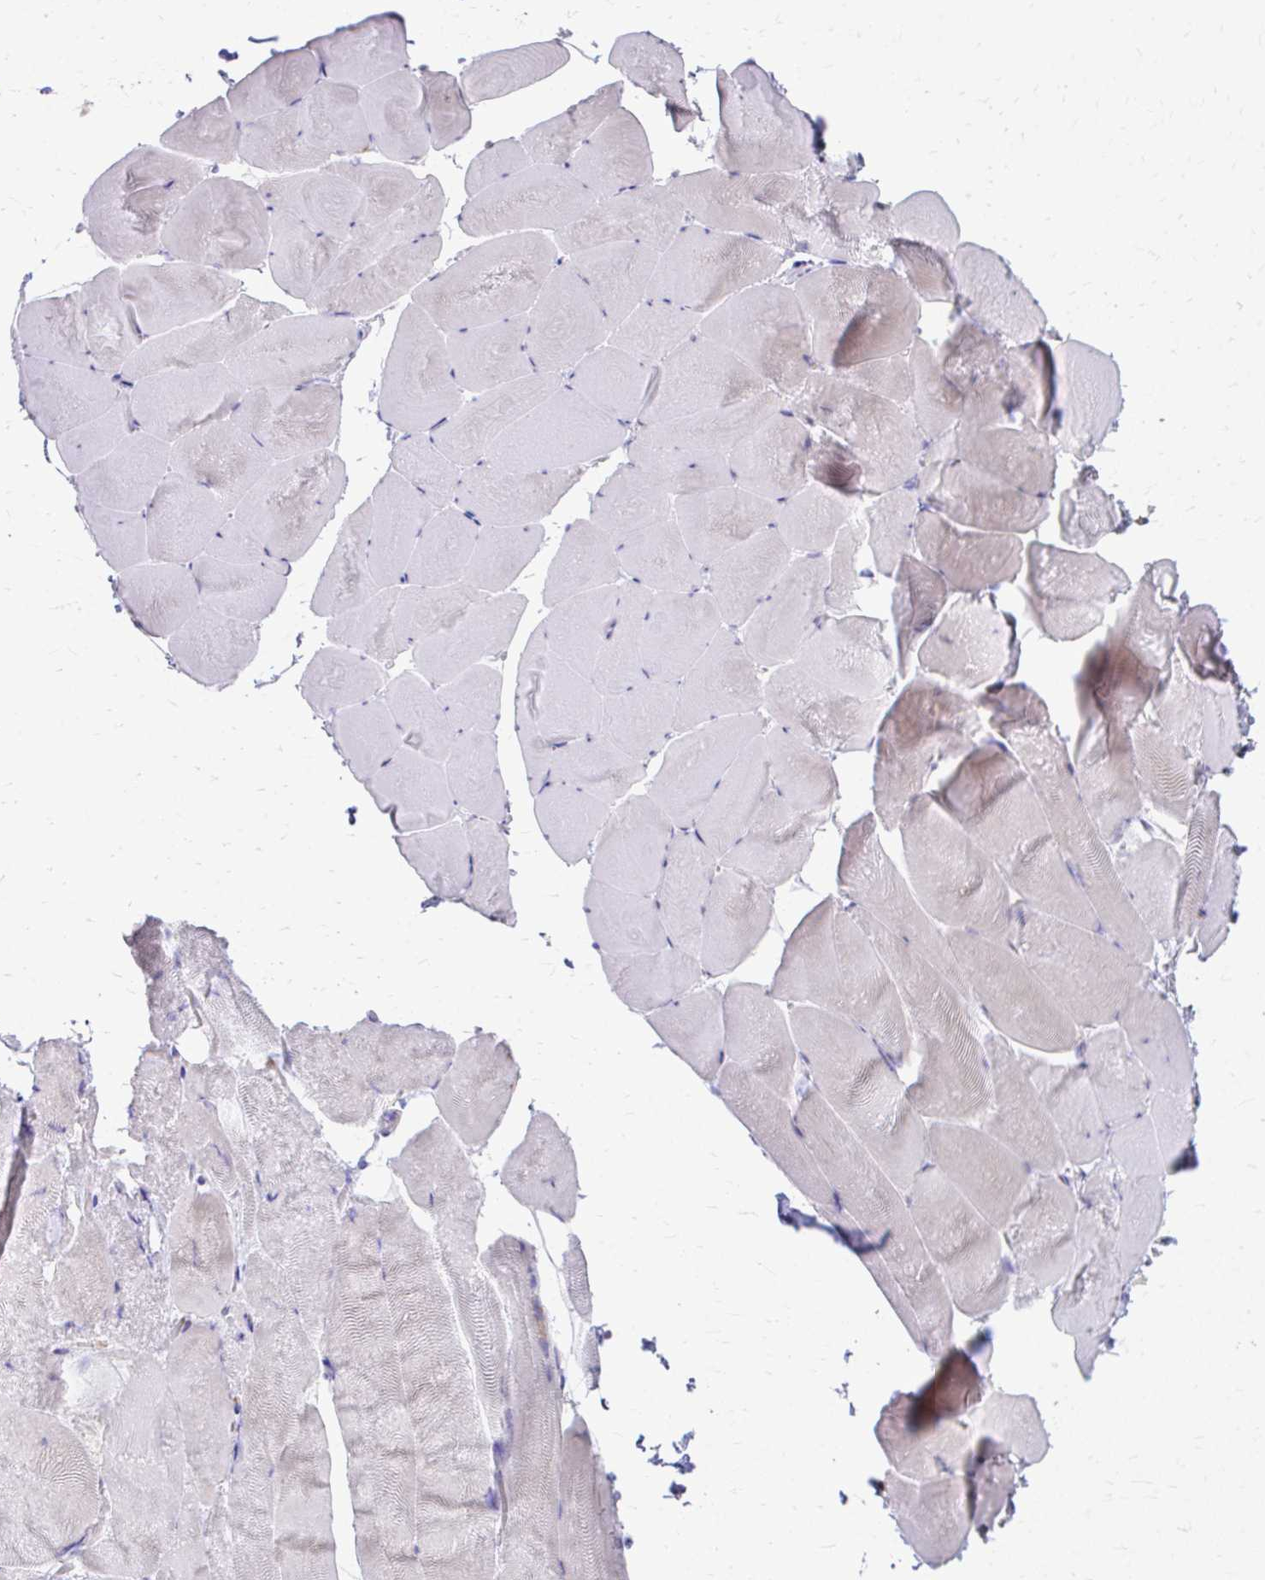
{"staining": {"intensity": "weak", "quantity": "<25%", "location": "cytoplasmic/membranous"}, "tissue": "skeletal muscle", "cell_type": "Myocytes", "image_type": "normal", "snomed": [{"axis": "morphology", "description": "Normal tissue, NOS"}, {"axis": "topography", "description": "Skeletal muscle"}], "caption": "Protein analysis of unremarkable skeletal muscle exhibits no significant staining in myocytes.", "gene": "CFH", "patient": {"sex": "female", "age": 64}}